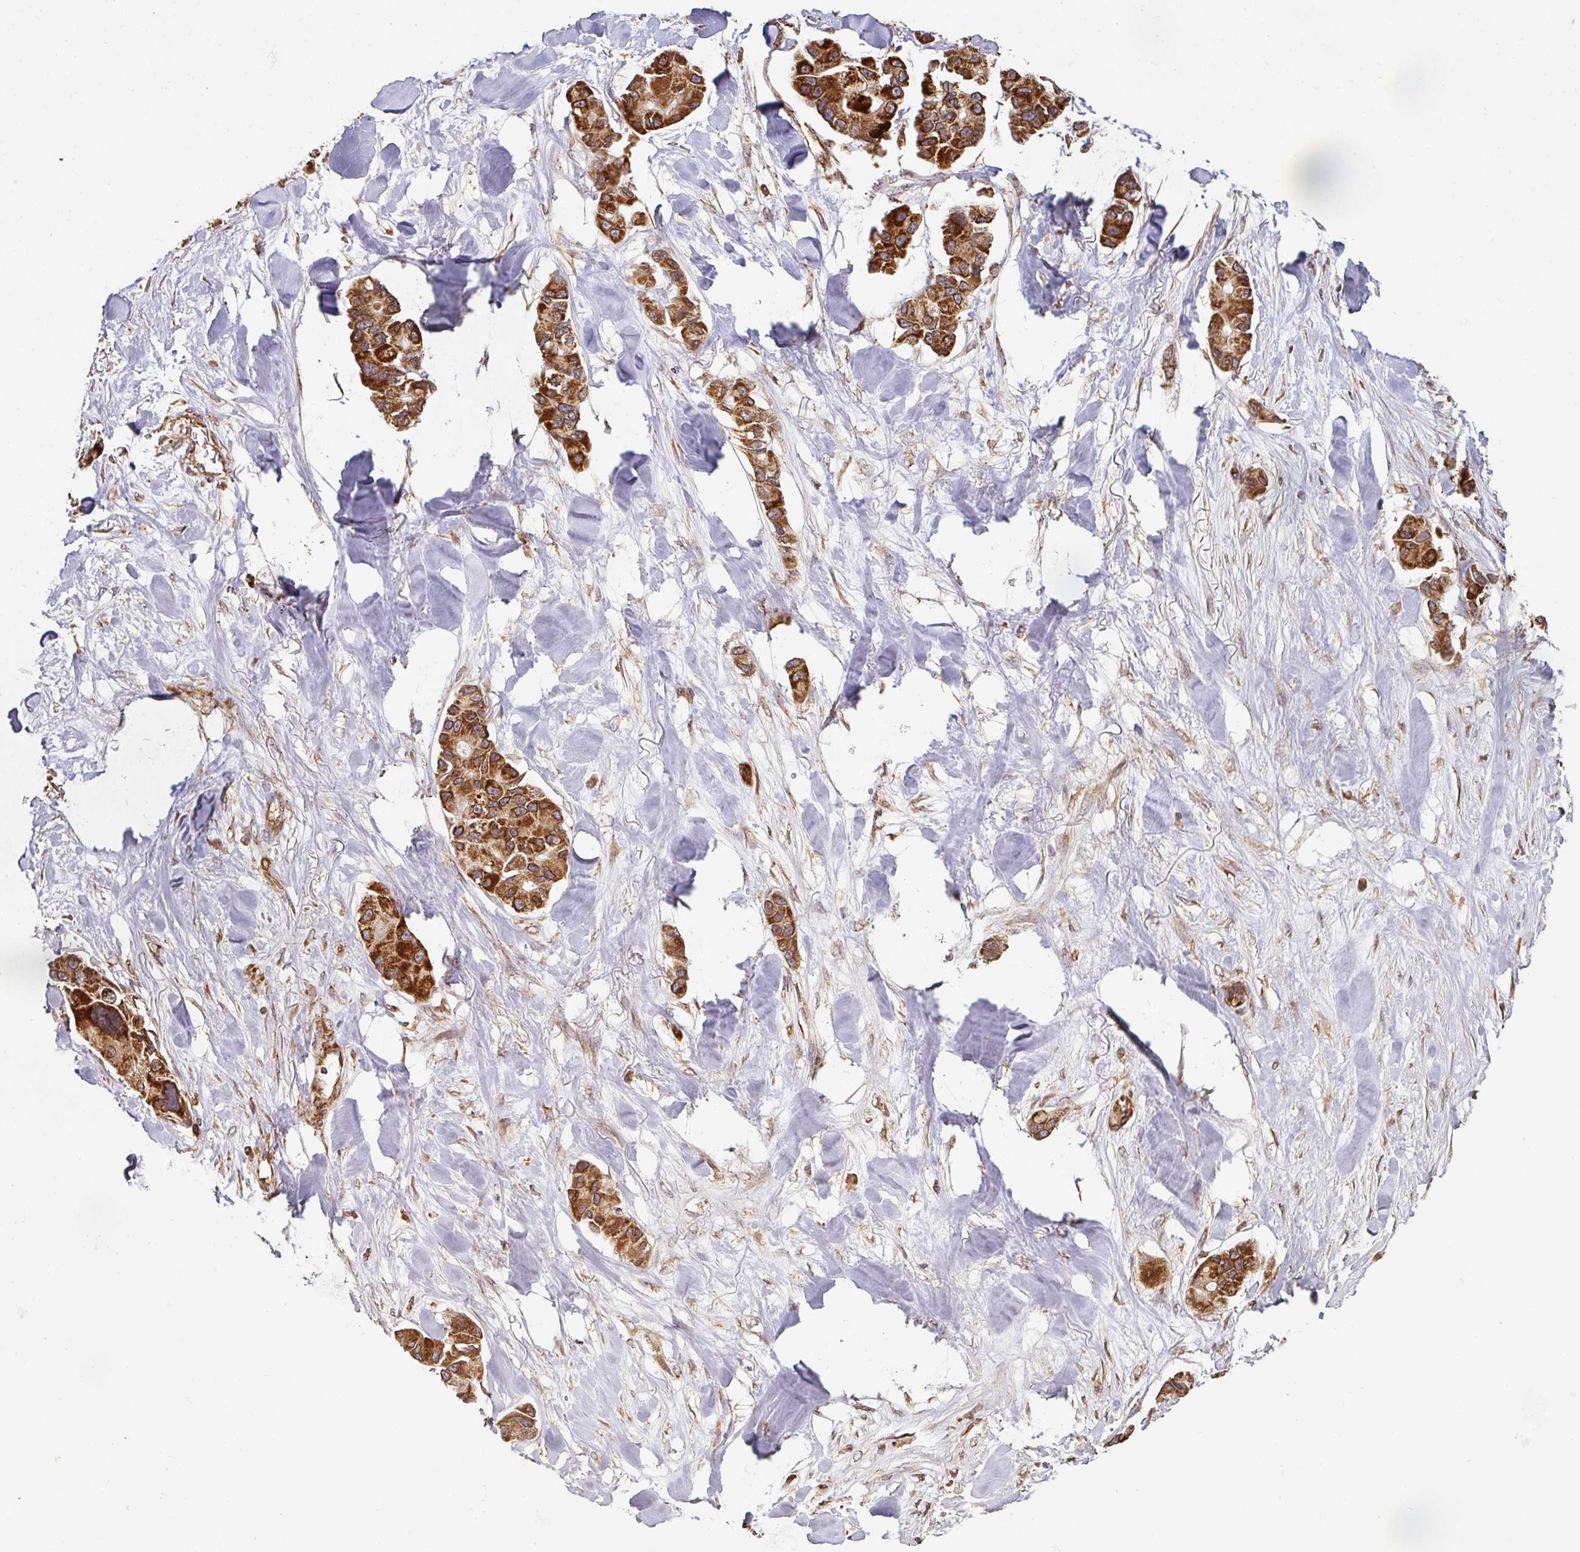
{"staining": {"intensity": "strong", "quantity": ">75%", "location": "cytoplasmic/membranous"}, "tissue": "lung cancer", "cell_type": "Tumor cells", "image_type": "cancer", "snomed": [{"axis": "morphology", "description": "Adenocarcinoma, NOS"}, {"axis": "topography", "description": "Lung"}], "caption": "Lung adenocarcinoma tissue demonstrates strong cytoplasmic/membranous staining in about >75% of tumor cells Using DAB (3,3'-diaminobenzidine) (brown) and hematoxylin (blue) stains, captured at high magnification using brightfield microscopy.", "gene": "TRAP1", "patient": {"sex": "female", "age": 54}}